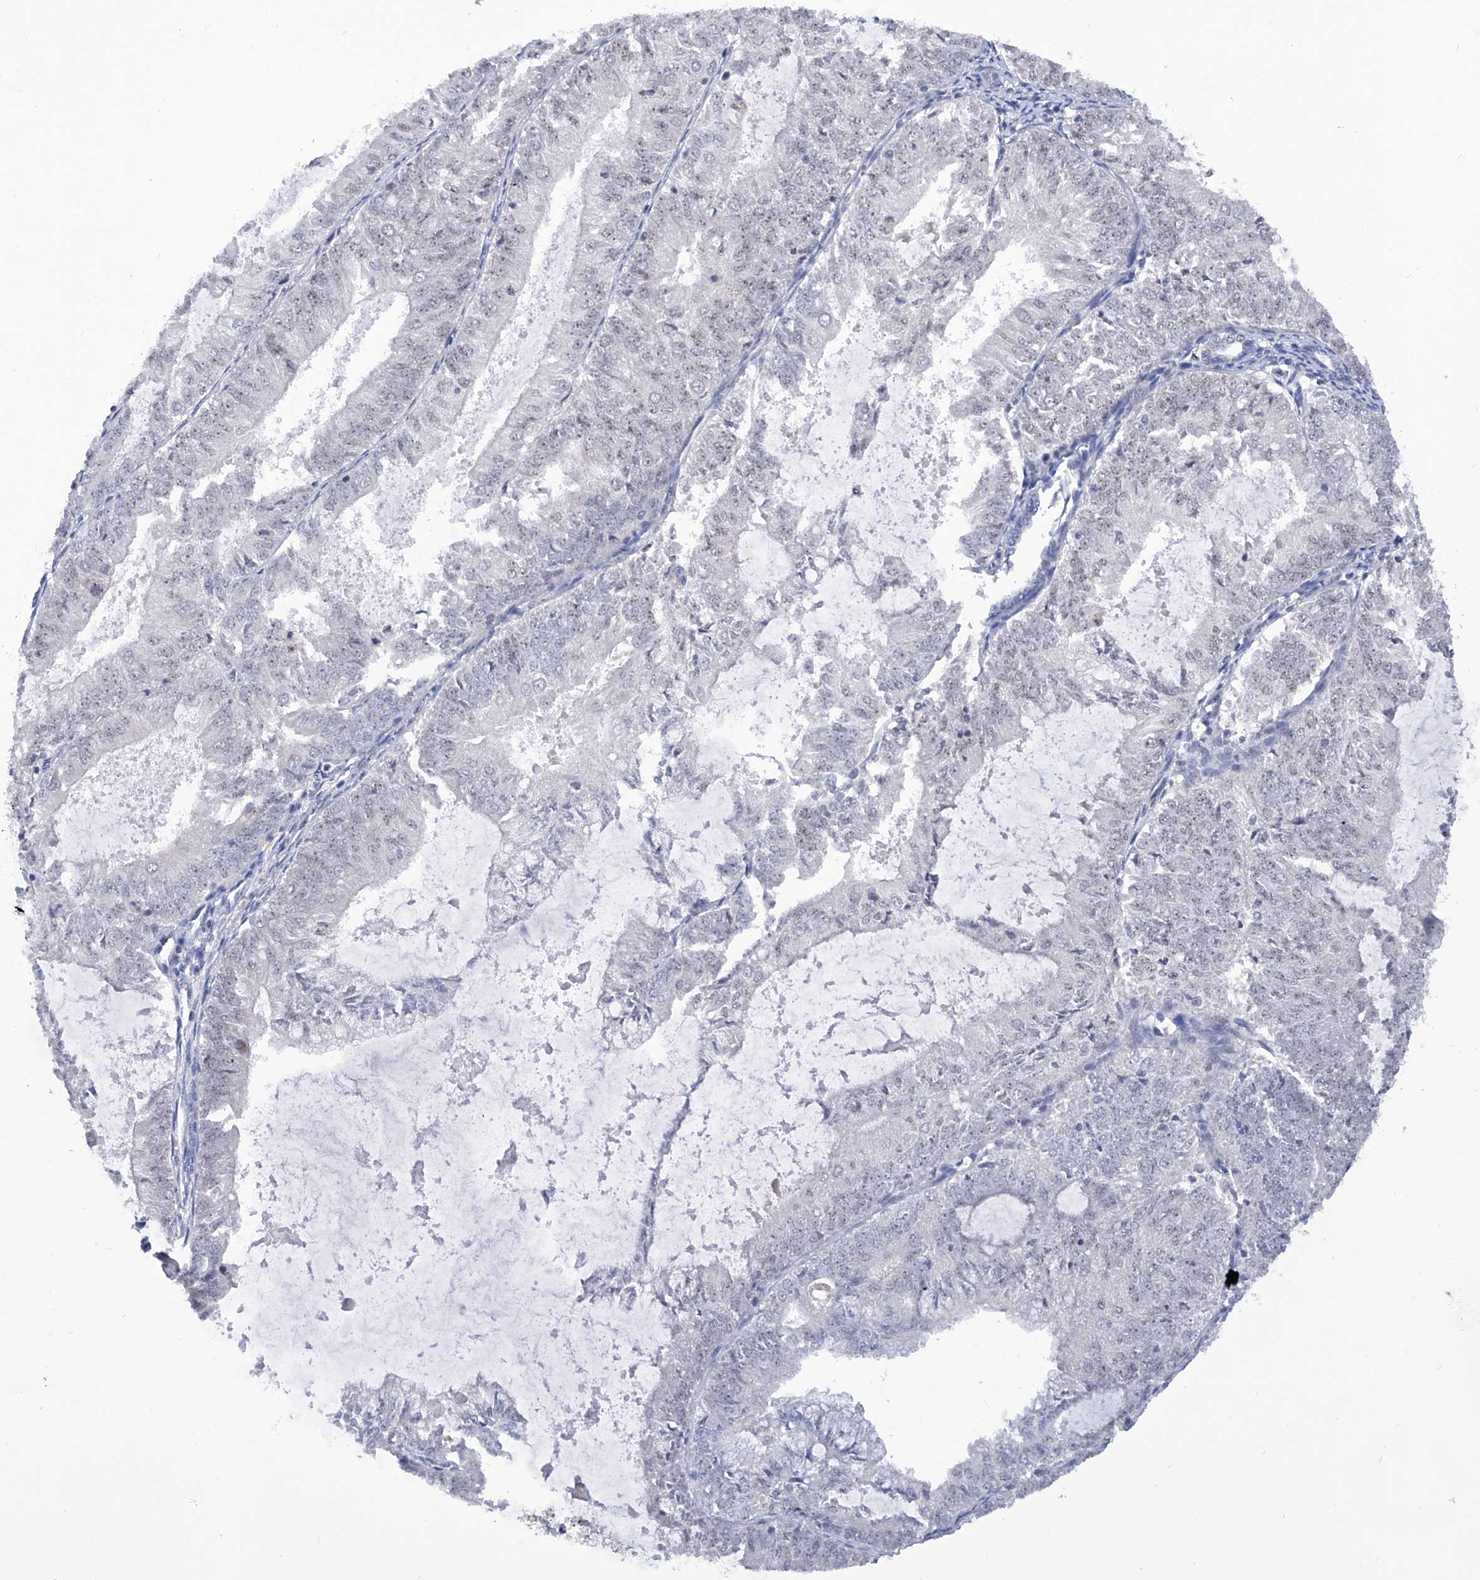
{"staining": {"intensity": "negative", "quantity": "none", "location": "none"}, "tissue": "endometrial cancer", "cell_type": "Tumor cells", "image_type": "cancer", "snomed": [{"axis": "morphology", "description": "Adenocarcinoma, NOS"}, {"axis": "topography", "description": "Endometrium"}], "caption": "Endometrial cancer (adenocarcinoma) was stained to show a protein in brown. There is no significant expression in tumor cells.", "gene": "RAD54L", "patient": {"sex": "female", "age": 57}}